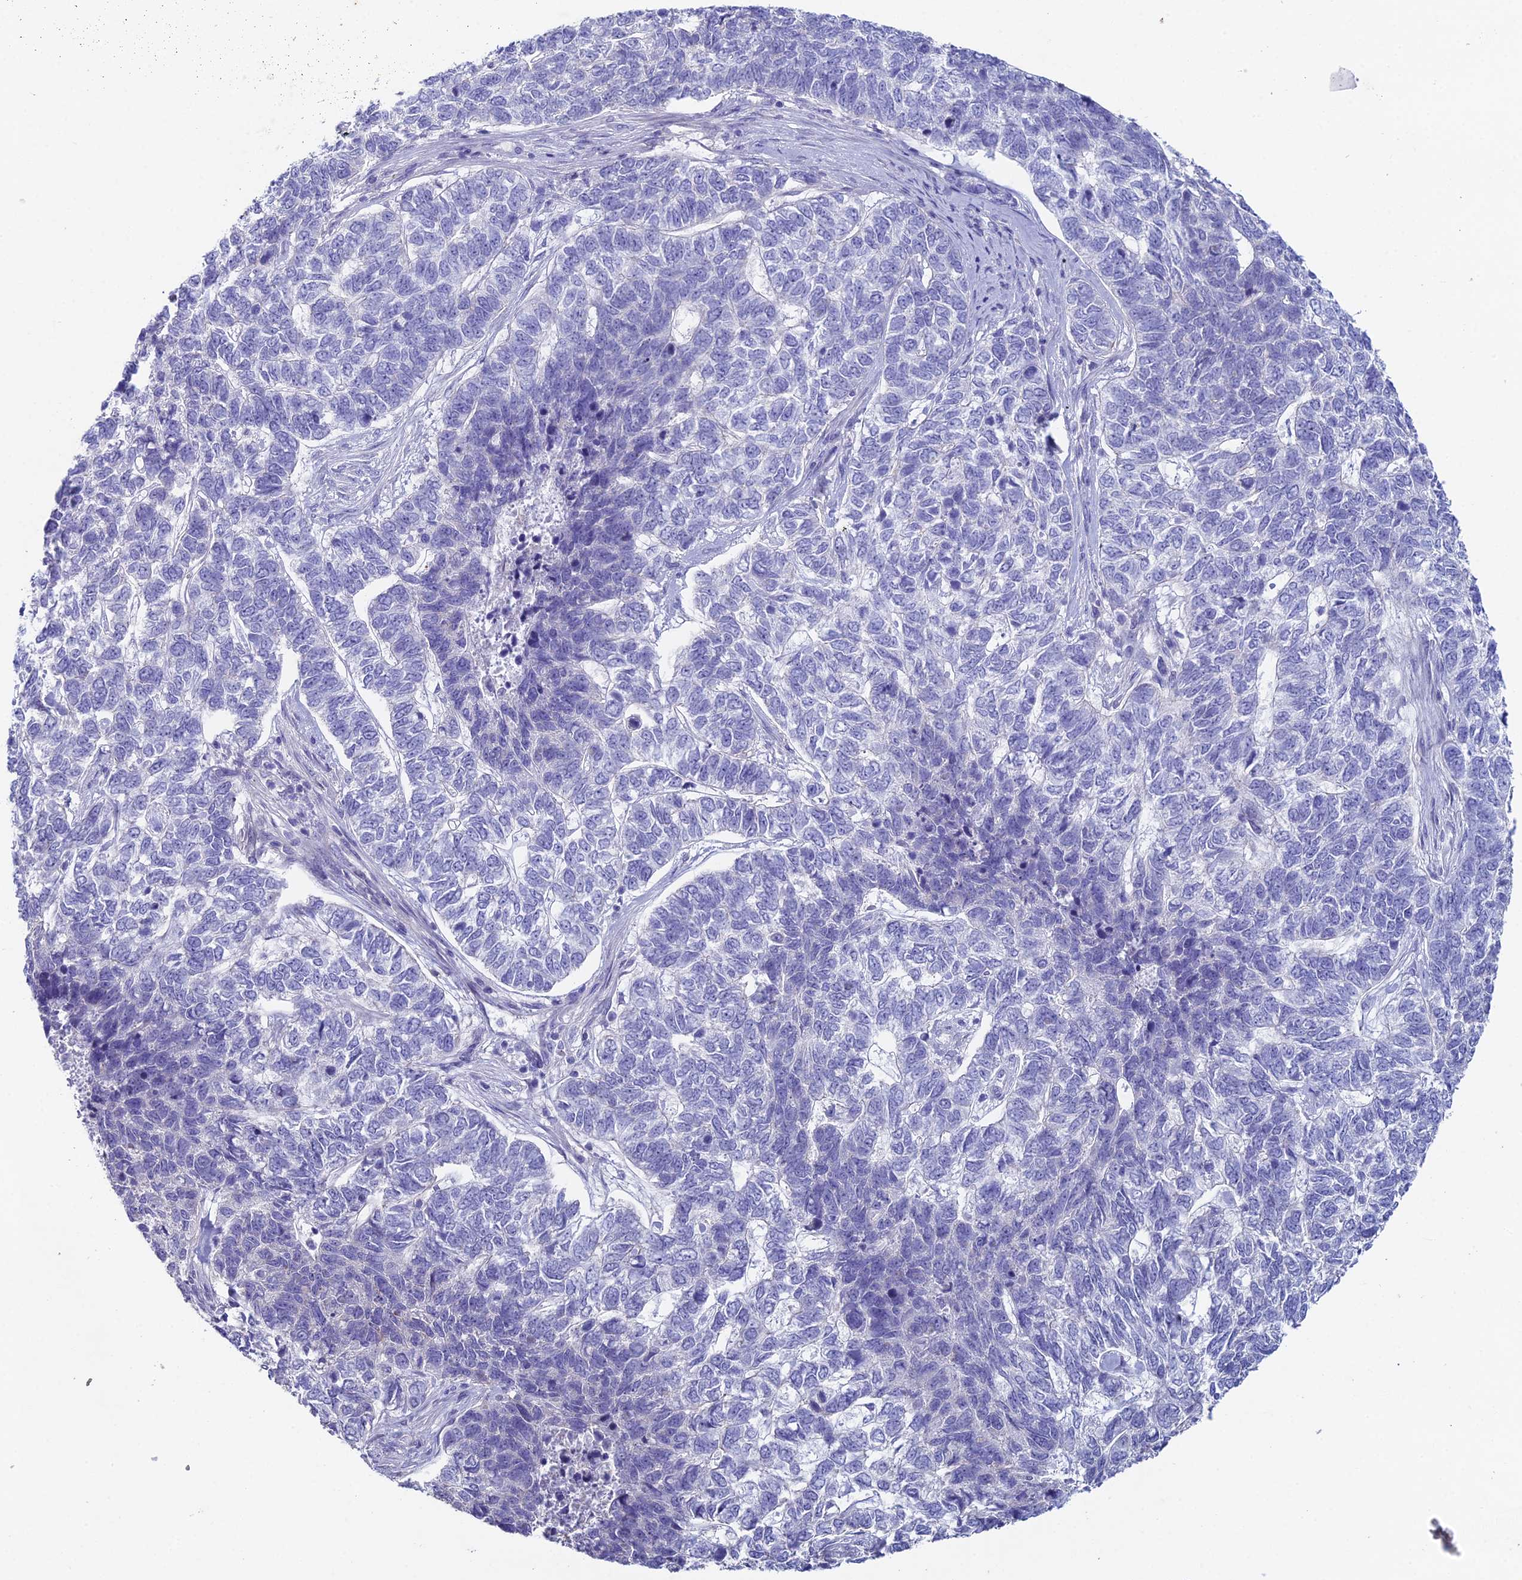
{"staining": {"intensity": "negative", "quantity": "none", "location": "none"}, "tissue": "skin cancer", "cell_type": "Tumor cells", "image_type": "cancer", "snomed": [{"axis": "morphology", "description": "Basal cell carcinoma"}, {"axis": "topography", "description": "Skin"}], "caption": "This is a histopathology image of immunohistochemistry staining of skin cancer, which shows no staining in tumor cells.", "gene": "NCAM1", "patient": {"sex": "female", "age": 65}}